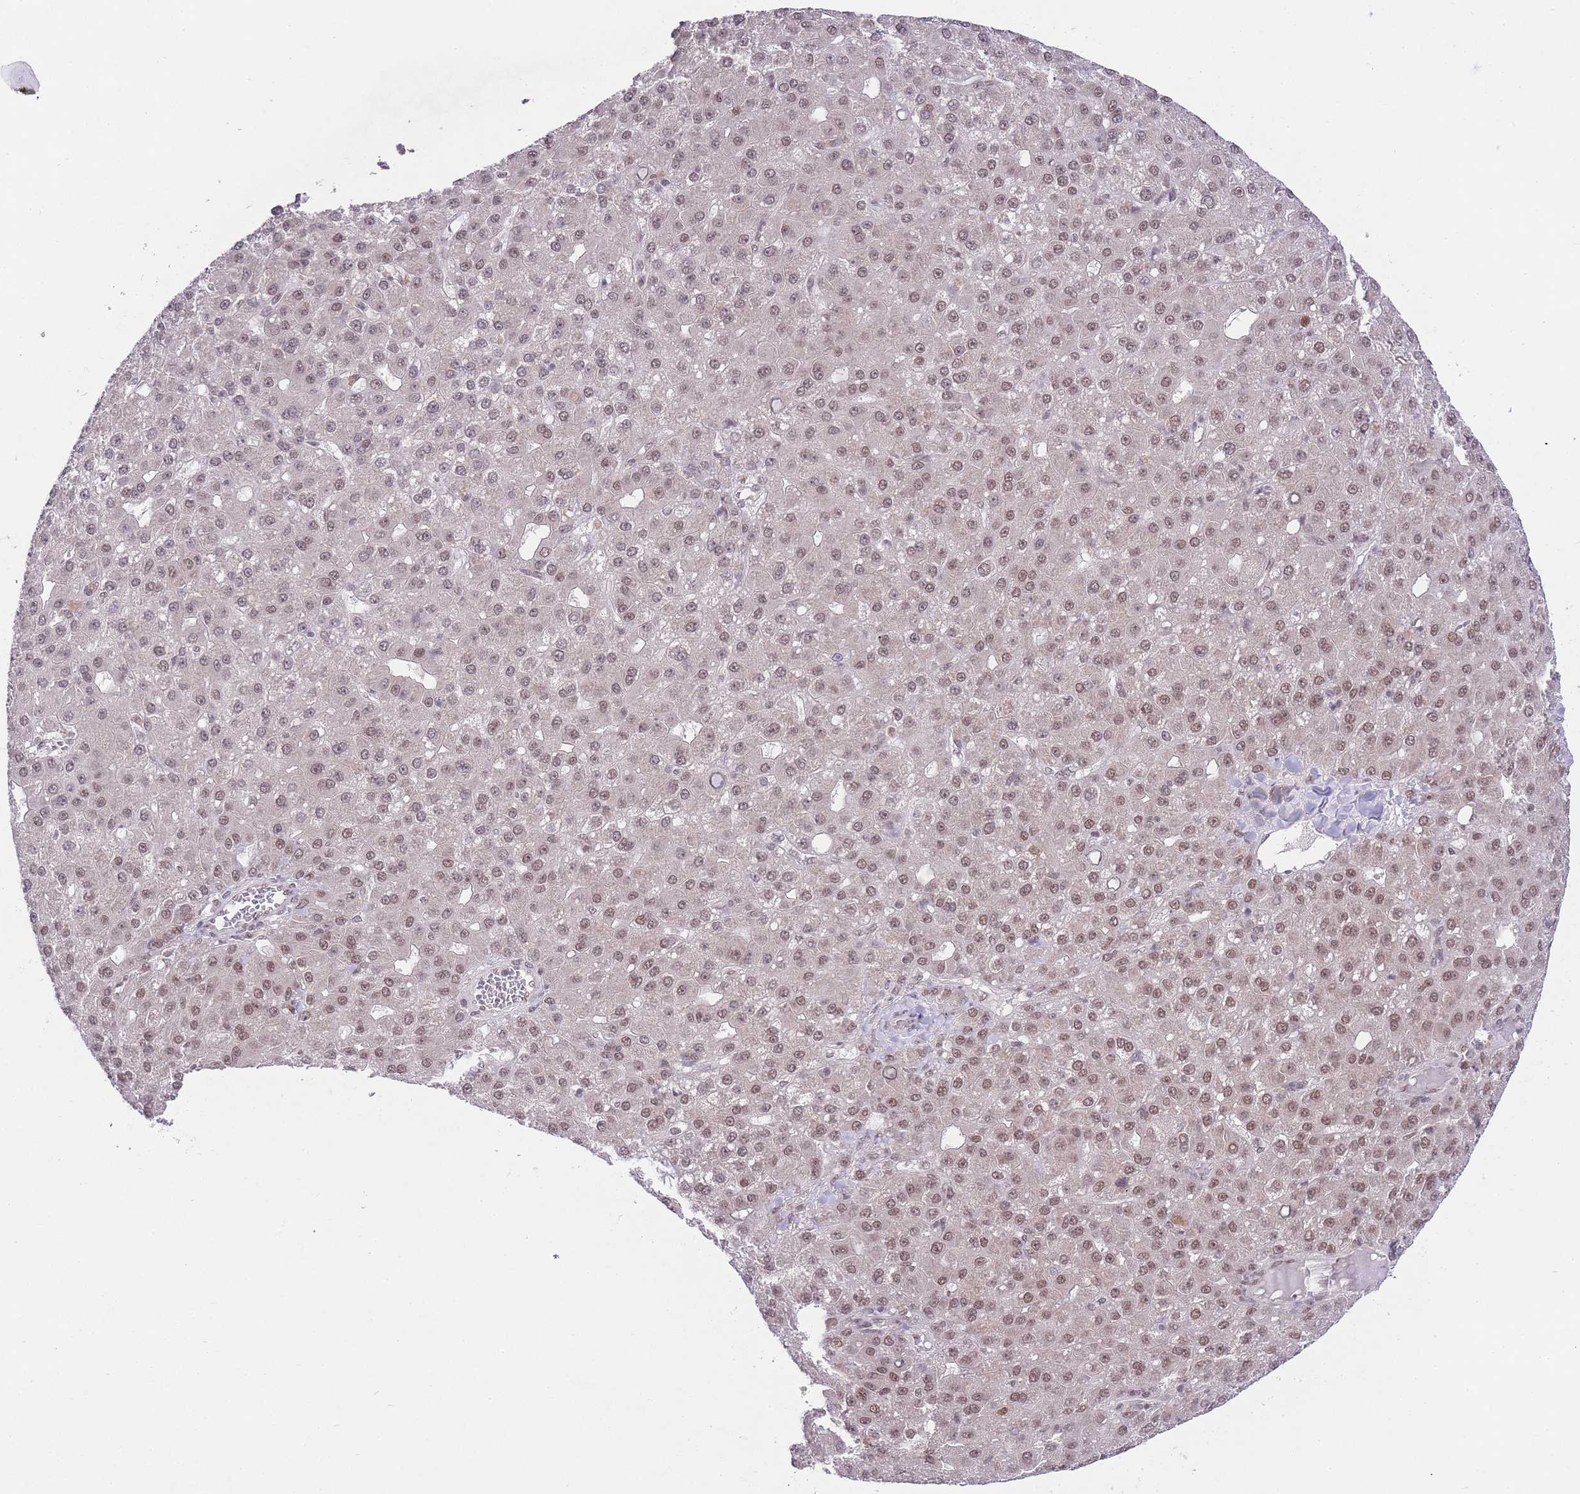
{"staining": {"intensity": "moderate", "quantity": "<25%", "location": "nuclear"}, "tissue": "liver cancer", "cell_type": "Tumor cells", "image_type": "cancer", "snomed": [{"axis": "morphology", "description": "Carcinoma, Hepatocellular, NOS"}, {"axis": "topography", "description": "Liver"}], "caption": "Approximately <25% of tumor cells in human liver cancer (hepatocellular carcinoma) display moderate nuclear protein positivity as visualized by brown immunohistochemical staining.", "gene": "TMED3", "patient": {"sex": "male", "age": 67}}